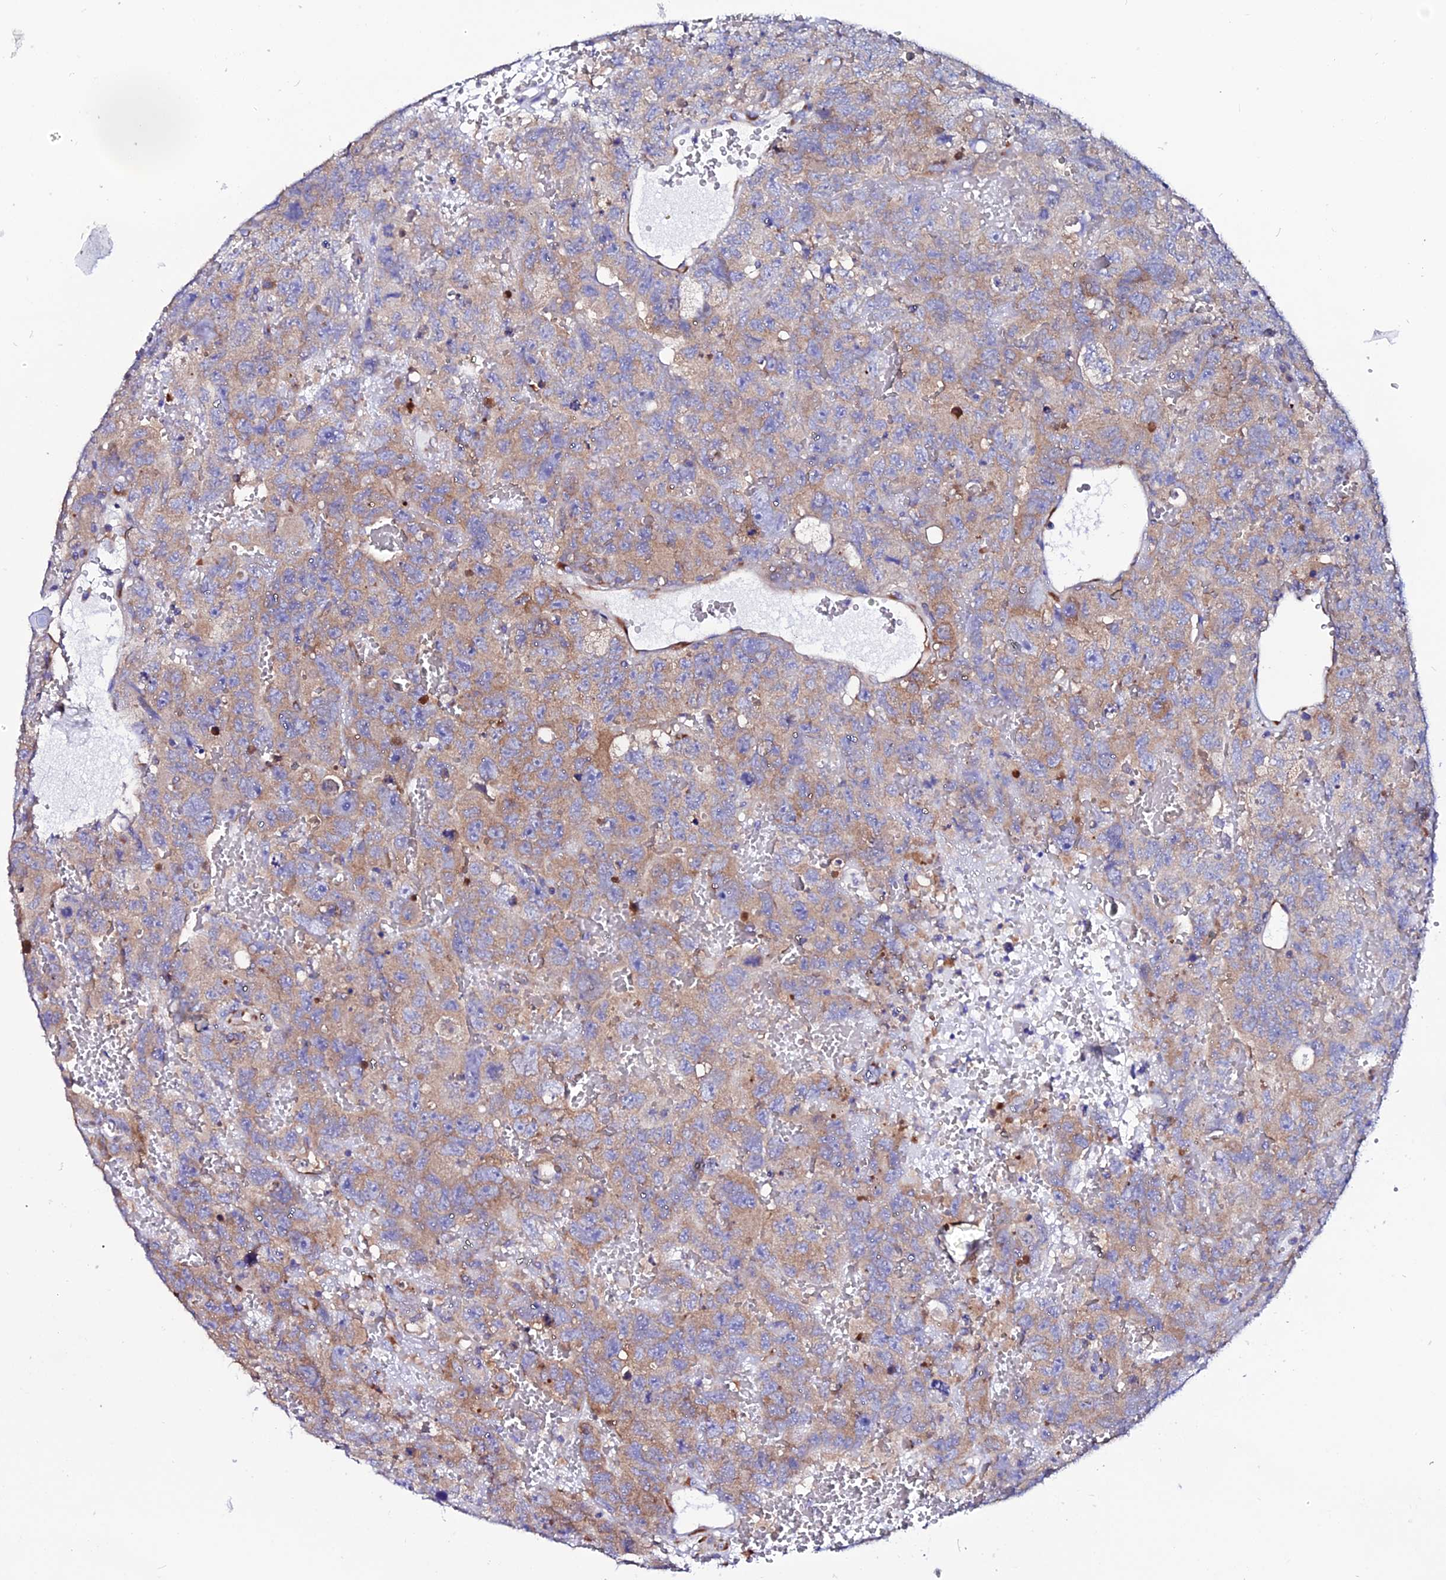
{"staining": {"intensity": "moderate", "quantity": "<25%", "location": "cytoplasmic/membranous"}, "tissue": "testis cancer", "cell_type": "Tumor cells", "image_type": "cancer", "snomed": [{"axis": "morphology", "description": "Carcinoma, Embryonal, NOS"}, {"axis": "topography", "description": "Testis"}], "caption": "Immunohistochemical staining of human testis cancer (embryonal carcinoma) demonstrates low levels of moderate cytoplasmic/membranous positivity in about <25% of tumor cells. Using DAB (brown) and hematoxylin (blue) stains, captured at high magnification using brightfield microscopy.", "gene": "EEF1G", "patient": {"sex": "male", "age": 45}}